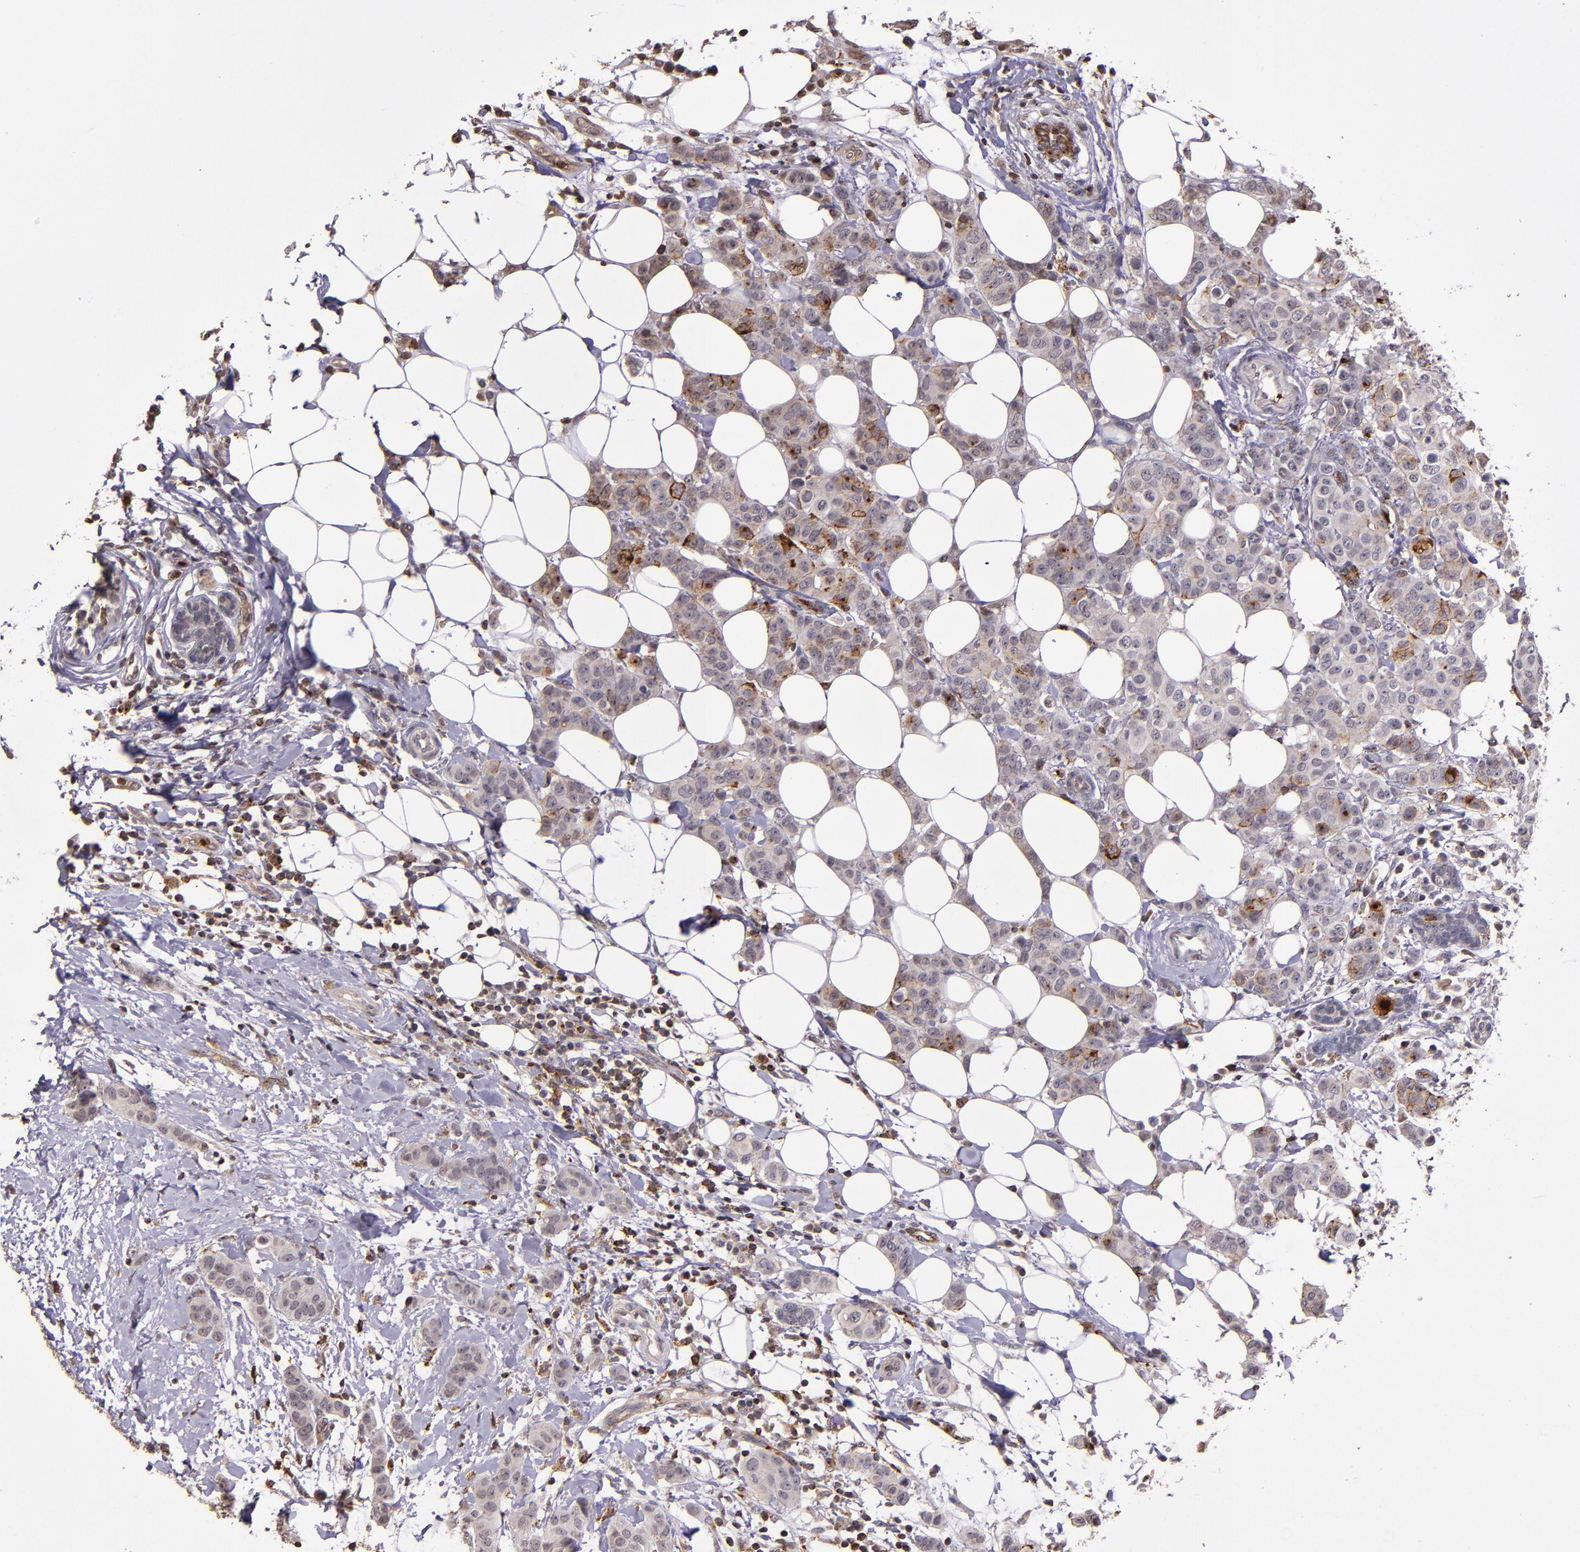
{"staining": {"intensity": "weak", "quantity": "25%-75%", "location": "cytoplasmic/membranous"}, "tissue": "breast cancer", "cell_type": "Tumor cells", "image_type": "cancer", "snomed": [{"axis": "morphology", "description": "Duct carcinoma"}, {"axis": "topography", "description": "Breast"}], "caption": "A brown stain labels weak cytoplasmic/membranous expression of a protein in human breast infiltrating ductal carcinoma tumor cells.", "gene": "SLC2A3", "patient": {"sex": "female", "age": 40}}